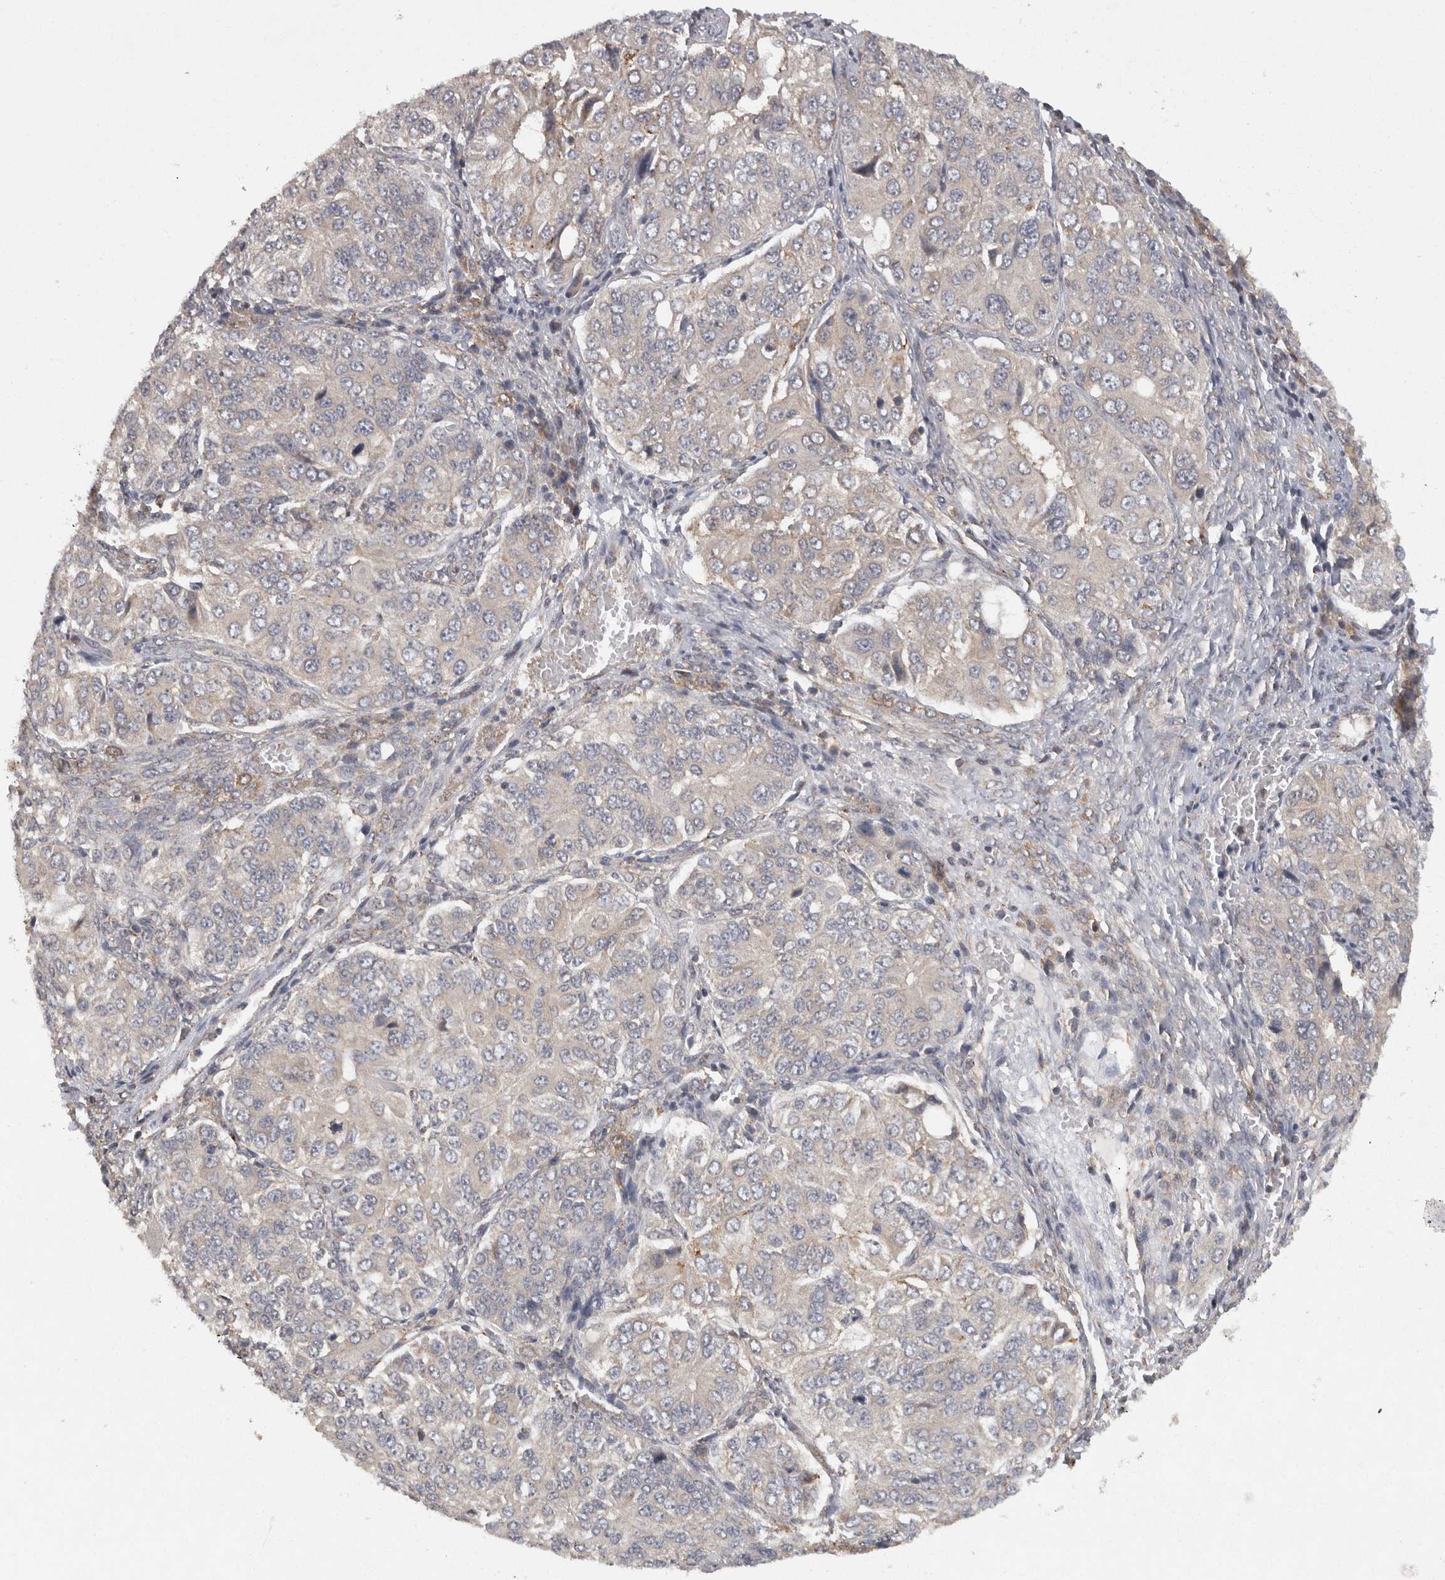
{"staining": {"intensity": "negative", "quantity": "none", "location": "none"}, "tissue": "ovarian cancer", "cell_type": "Tumor cells", "image_type": "cancer", "snomed": [{"axis": "morphology", "description": "Carcinoma, endometroid"}, {"axis": "topography", "description": "Ovary"}], "caption": "High magnification brightfield microscopy of ovarian cancer stained with DAB (3,3'-diaminobenzidine) (brown) and counterstained with hematoxylin (blue): tumor cells show no significant staining. Brightfield microscopy of immunohistochemistry (IHC) stained with DAB (brown) and hematoxylin (blue), captured at high magnification.", "gene": "ACAT2", "patient": {"sex": "female", "age": 51}}